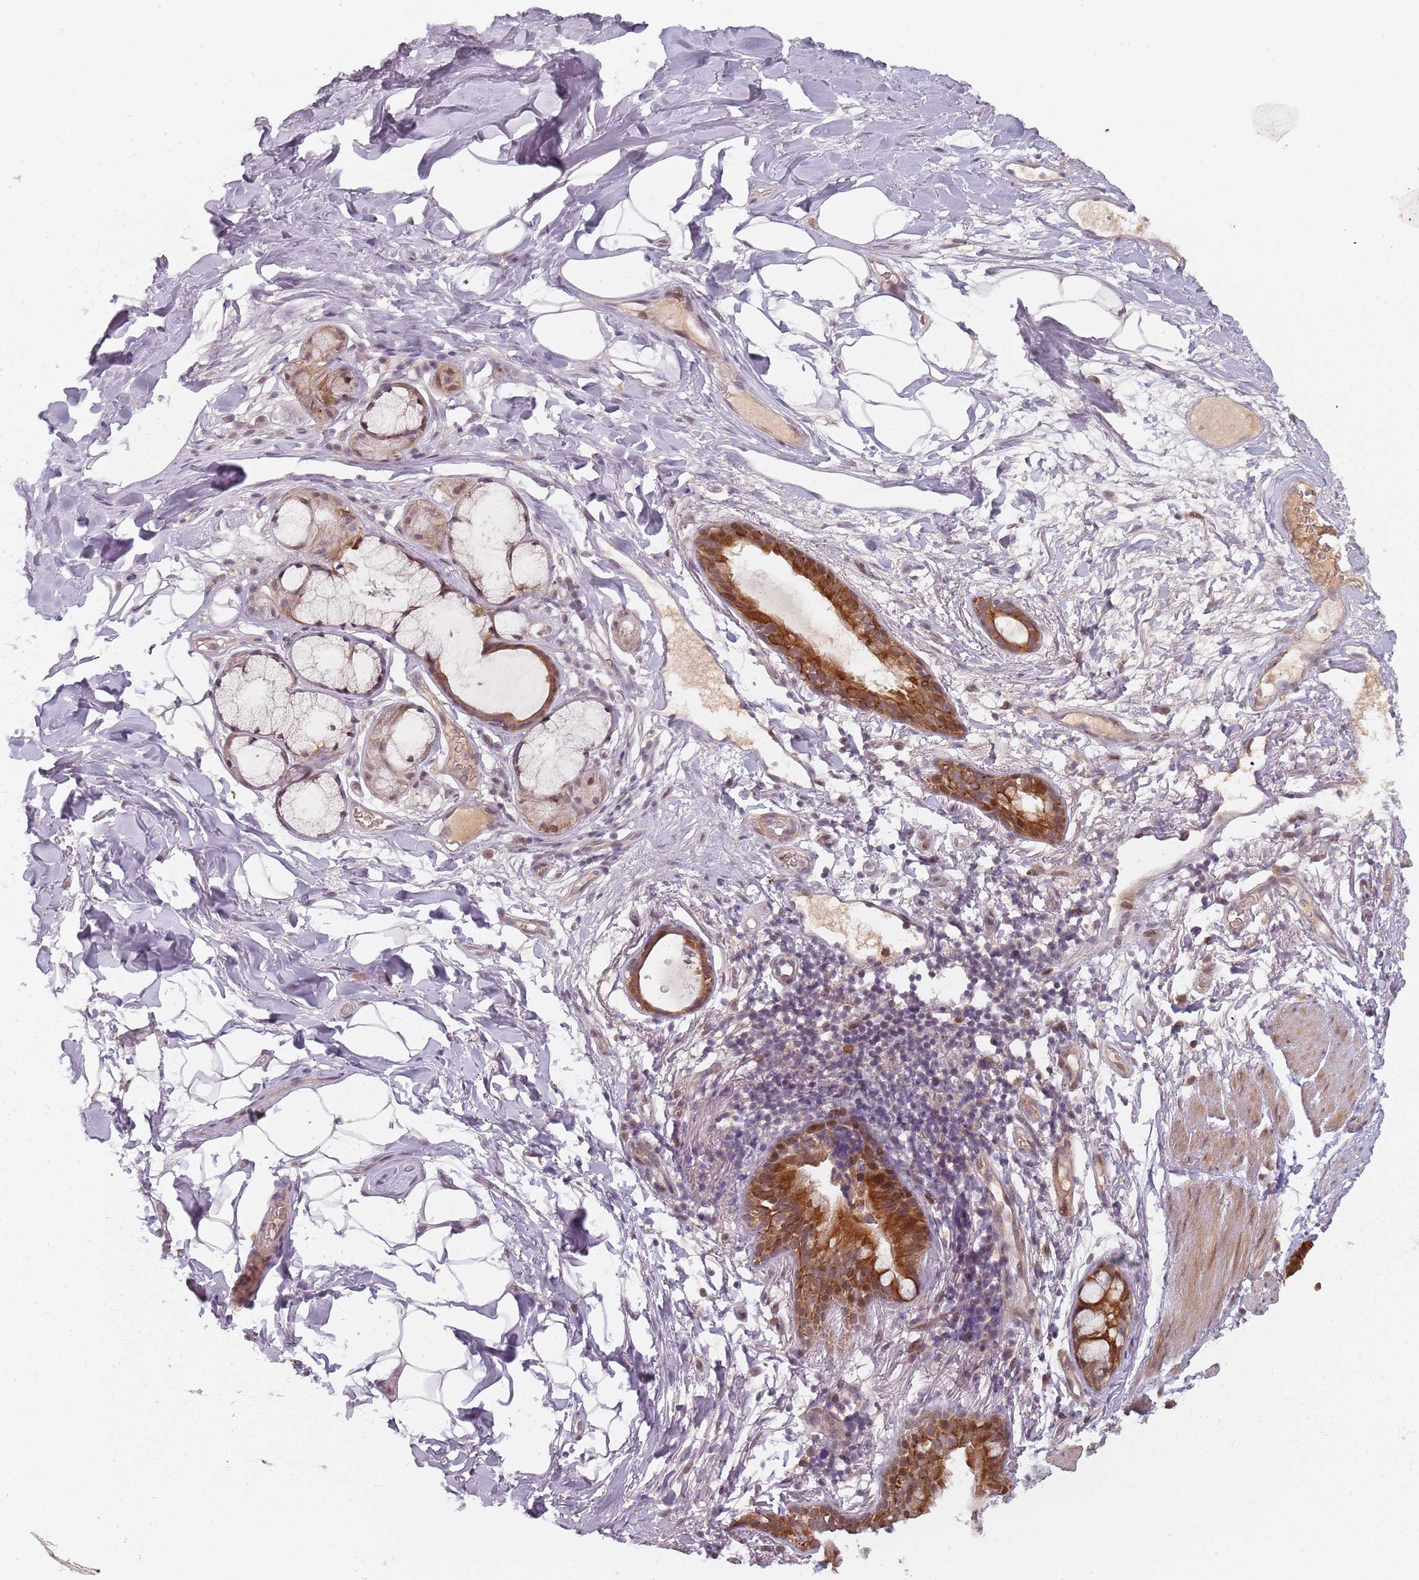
{"staining": {"intensity": "strong", "quantity": ">75%", "location": "cytoplasmic/membranous,nuclear"}, "tissue": "bronchus", "cell_type": "Respiratory epithelial cells", "image_type": "normal", "snomed": [{"axis": "morphology", "description": "Normal tissue, NOS"}, {"axis": "topography", "description": "Cartilage tissue"}], "caption": "IHC micrograph of unremarkable bronchus: bronchus stained using immunohistochemistry exhibits high levels of strong protein expression localized specifically in the cytoplasmic/membranous,nuclear of respiratory epithelial cells, appearing as a cytoplasmic/membranous,nuclear brown color.", "gene": "RPS6KA2", "patient": {"sex": "male", "age": 63}}